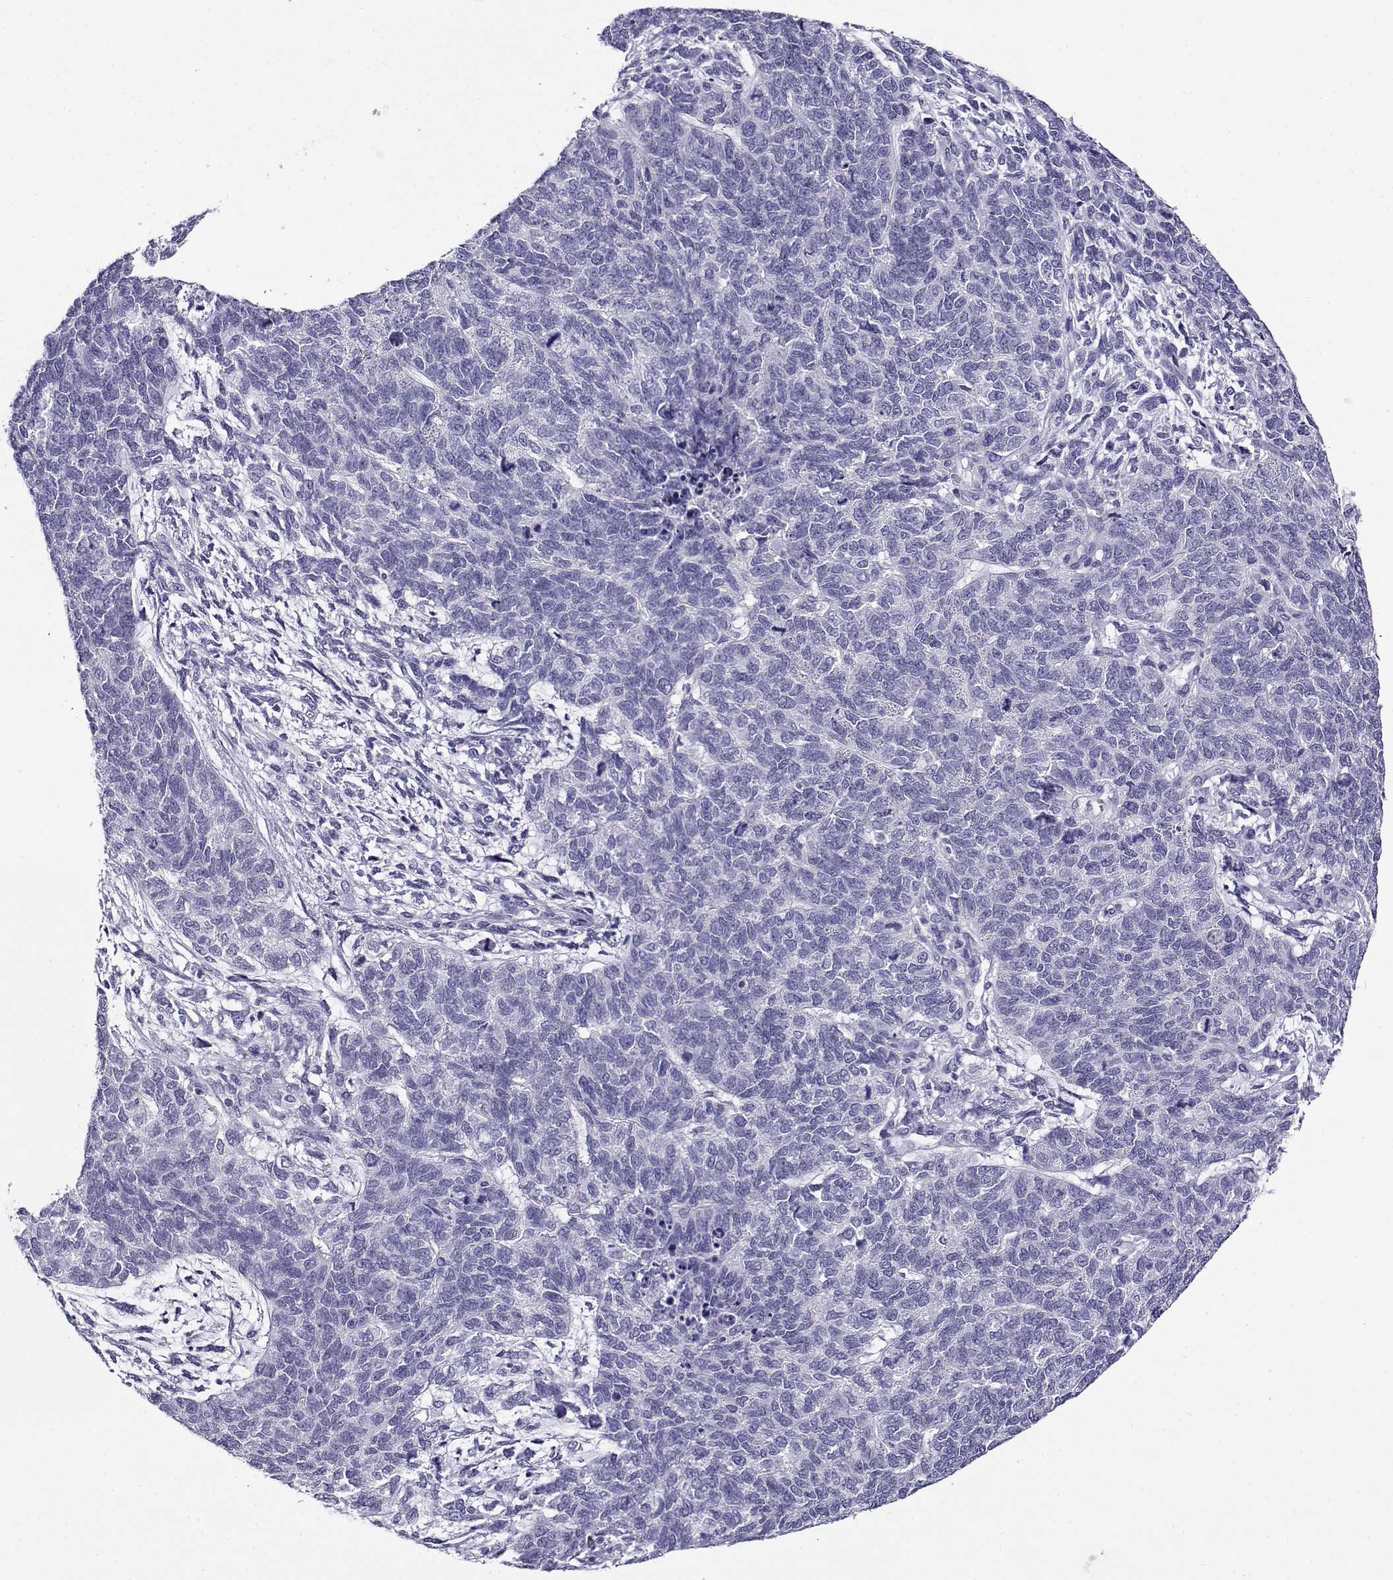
{"staining": {"intensity": "negative", "quantity": "none", "location": "none"}, "tissue": "cervical cancer", "cell_type": "Tumor cells", "image_type": "cancer", "snomed": [{"axis": "morphology", "description": "Squamous cell carcinoma, NOS"}, {"axis": "topography", "description": "Cervix"}], "caption": "Immunohistochemical staining of human cervical squamous cell carcinoma reveals no significant expression in tumor cells.", "gene": "CABS1", "patient": {"sex": "female", "age": 63}}